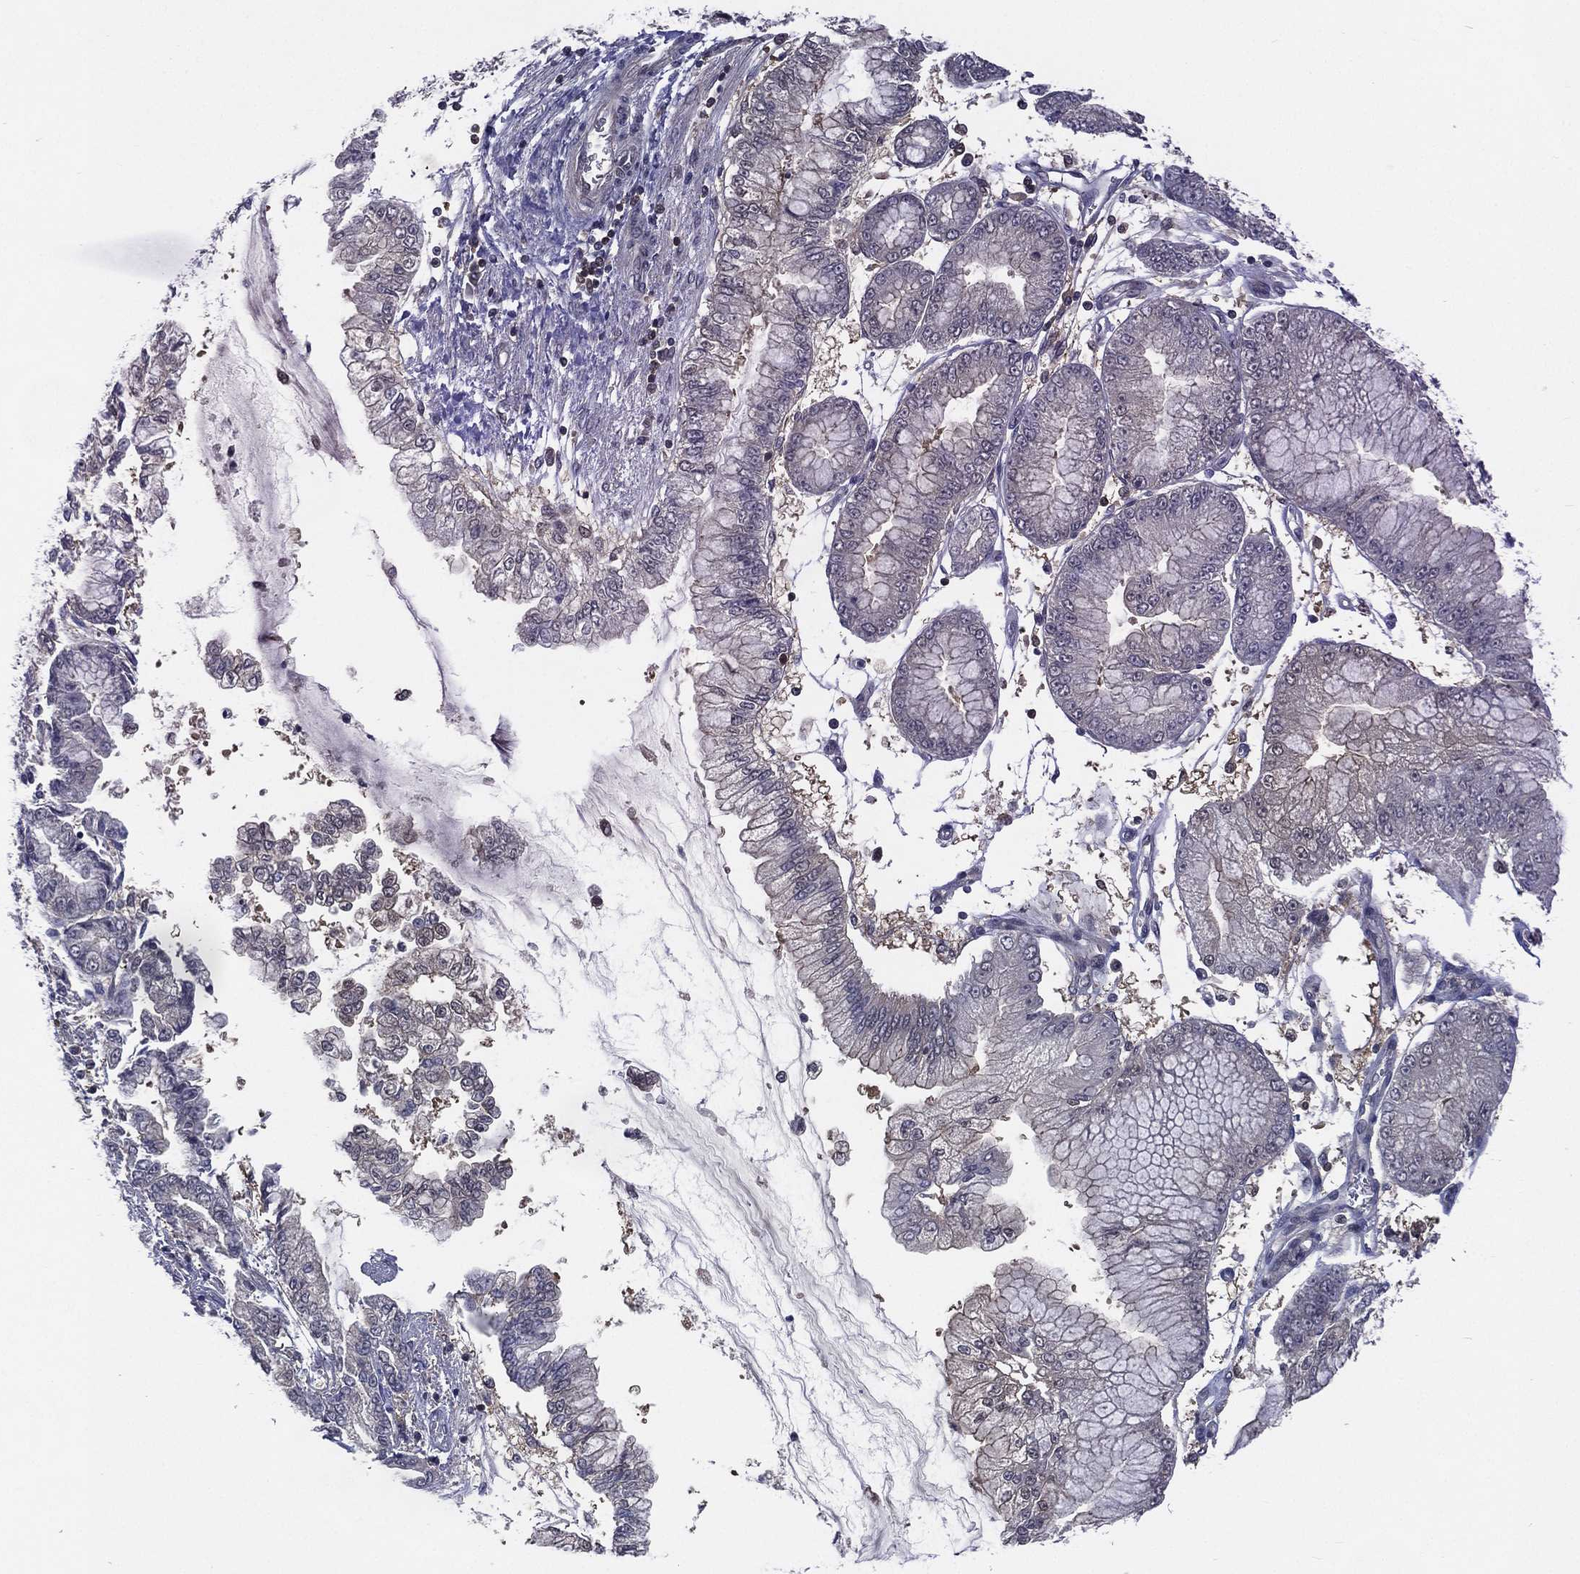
{"staining": {"intensity": "negative", "quantity": "none", "location": "none"}, "tissue": "stomach cancer", "cell_type": "Tumor cells", "image_type": "cancer", "snomed": [{"axis": "morphology", "description": "Adenocarcinoma, NOS"}, {"axis": "topography", "description": "Stomach, upper"}], "caption": "A histopathology image of human stomach cancer is negative for staining in tumor cells.", "gene": "MTAP", "patient": {"sex": "female", "age": 74}}